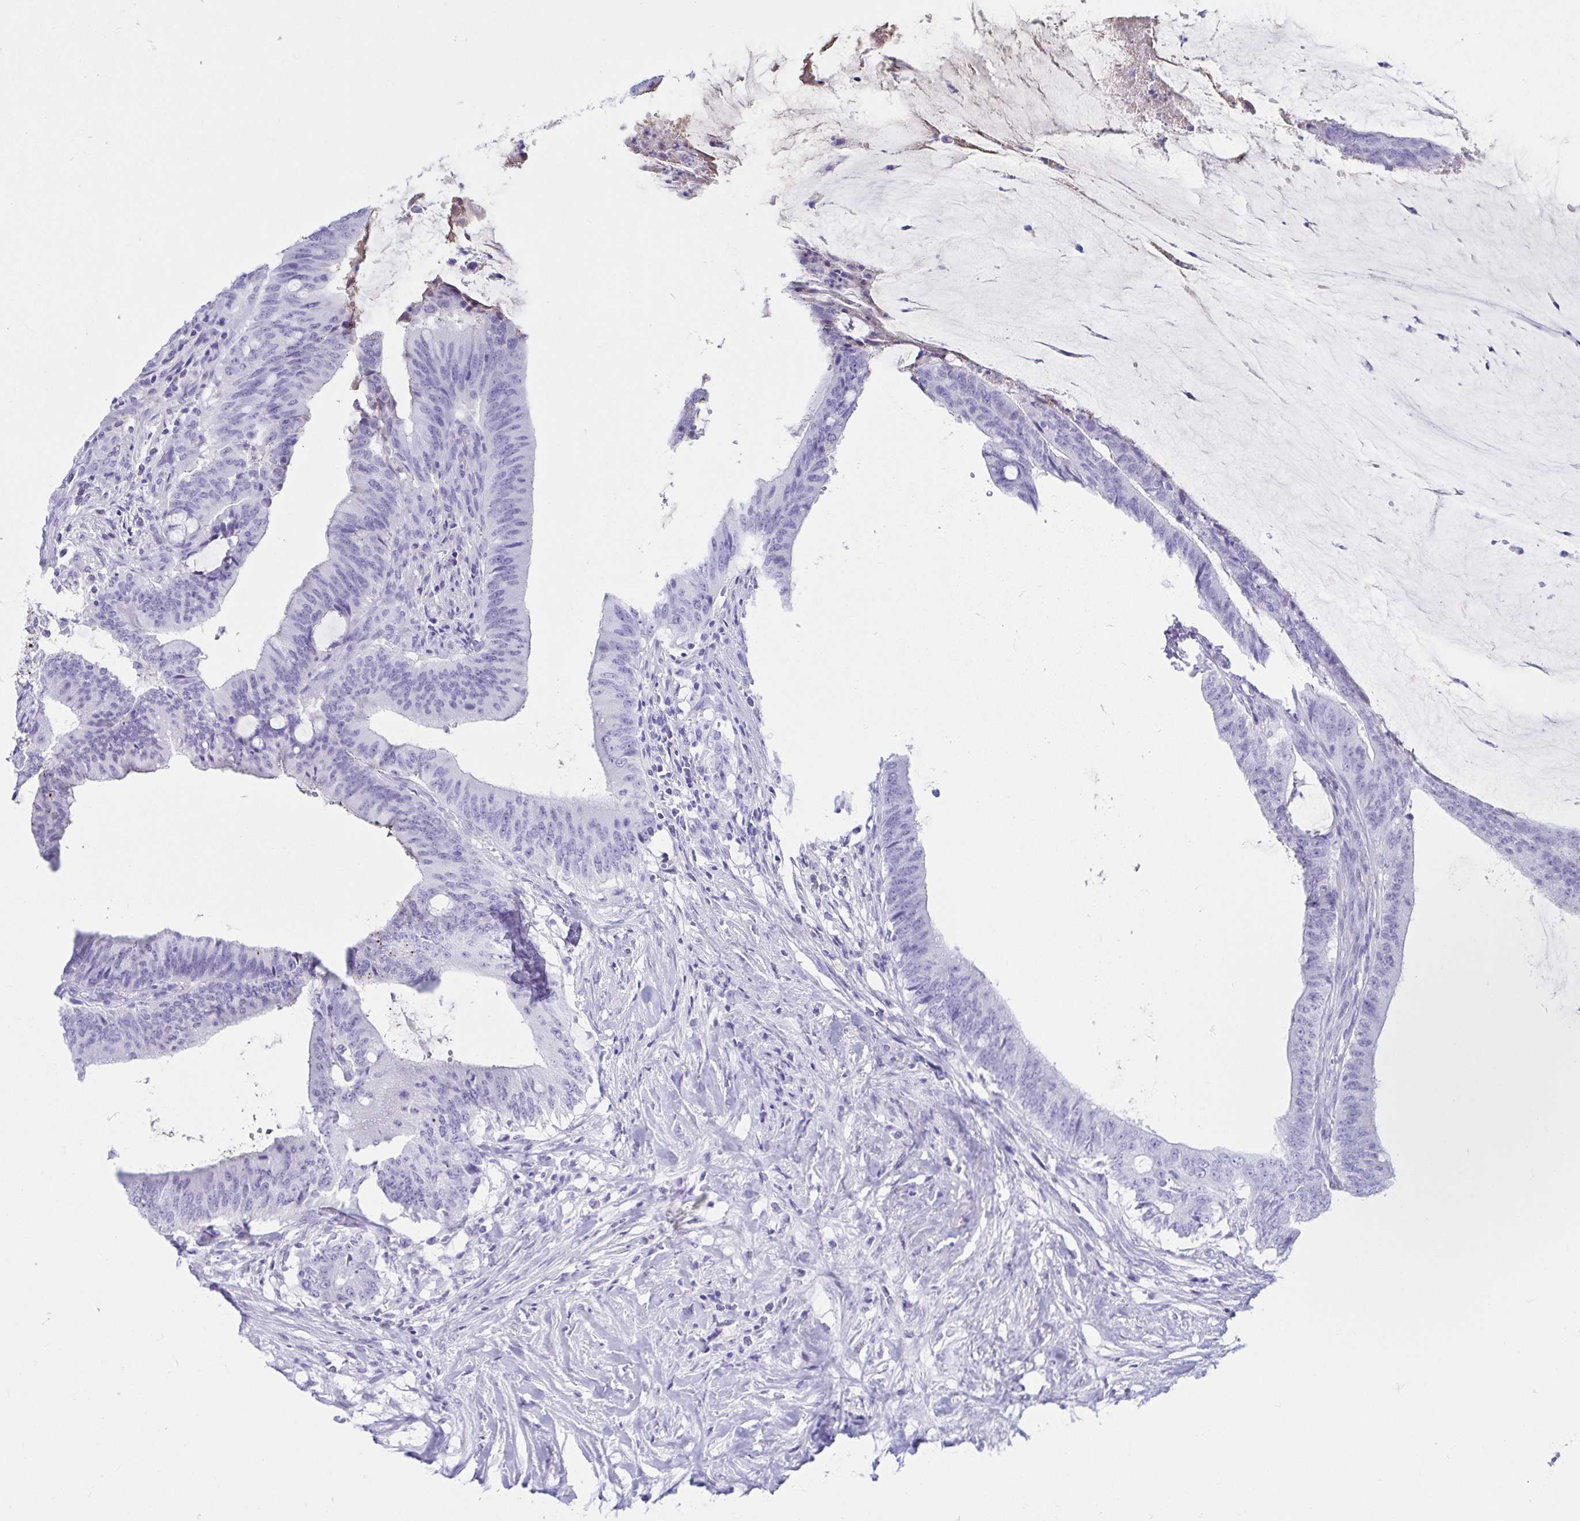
{"staining": {"intensity": "negative", "quantity": "none", "location": "none"}, "tissue": "colorectal cancer", "cell_type": "Tumor cells", "image_type": "cancer", "snomed": [{"axis": "morphology", "description": "Adenocarcinoma, NOS"}, {"axis": "topography", "description": "Colon"}], "caption": "High magnification brightfield microscopy of colorectal adenocarcinoma stained with DAB (brown) and counterstained with hematoxylin (blue): tumor cells show no significant expression.", "gene": "GKN1", "patient": {"sex": "female", "age": 43}}